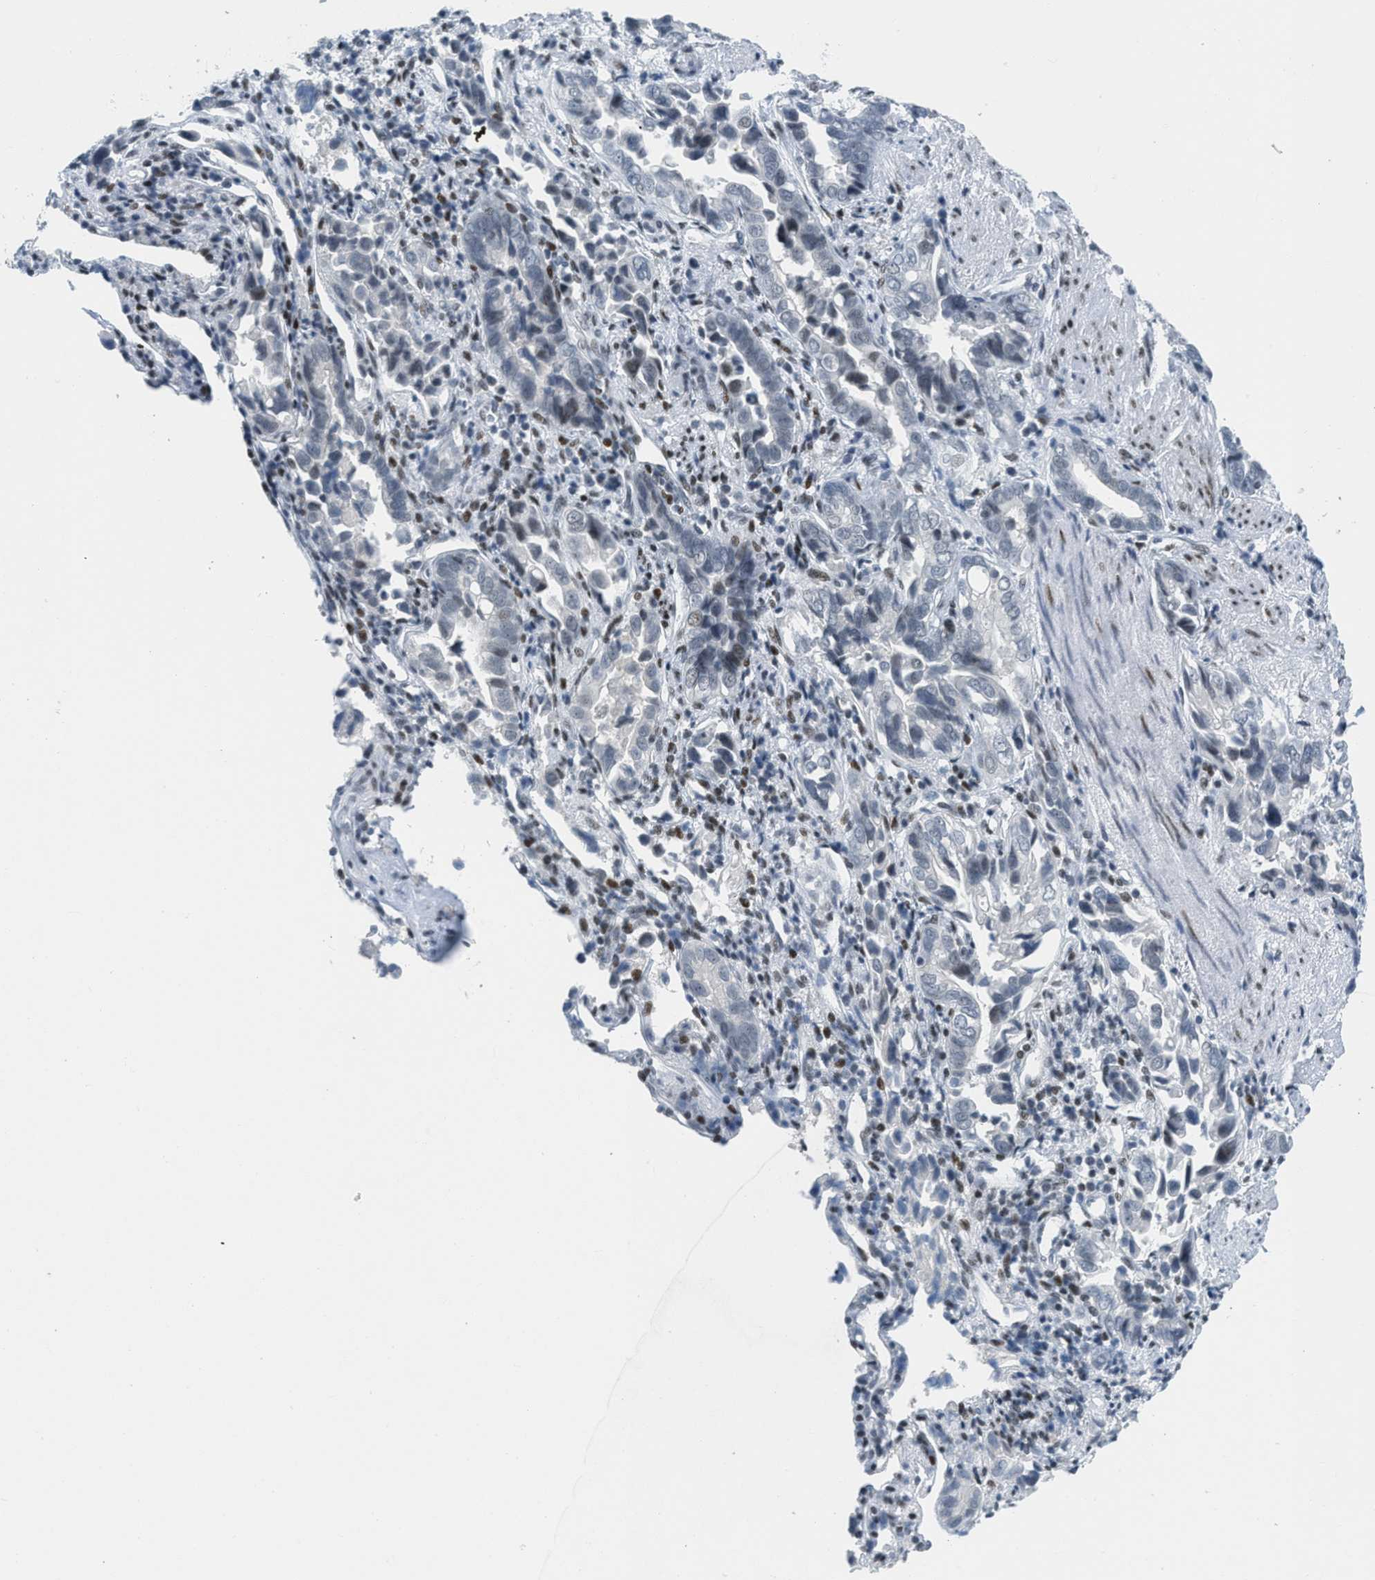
{"staining": {"intensity": "negative", "quantity": "none", "location": "none"}, "tissue": "liver cancer", "cell_type": "Tumor cells", "image_type": "cancer", "snomed": [{"axis": "morphology", "description": "Cholangiocarcinoma"}, {"axis": "topography", "description": "Liver"}], "caption": "This is an immunohistochemistry histopathology image of human liver cholangiocarcinoma. There is no positivity in tumor cells.", "gene": "PBX1", "patient": {"sex": "female", "age": 79}}